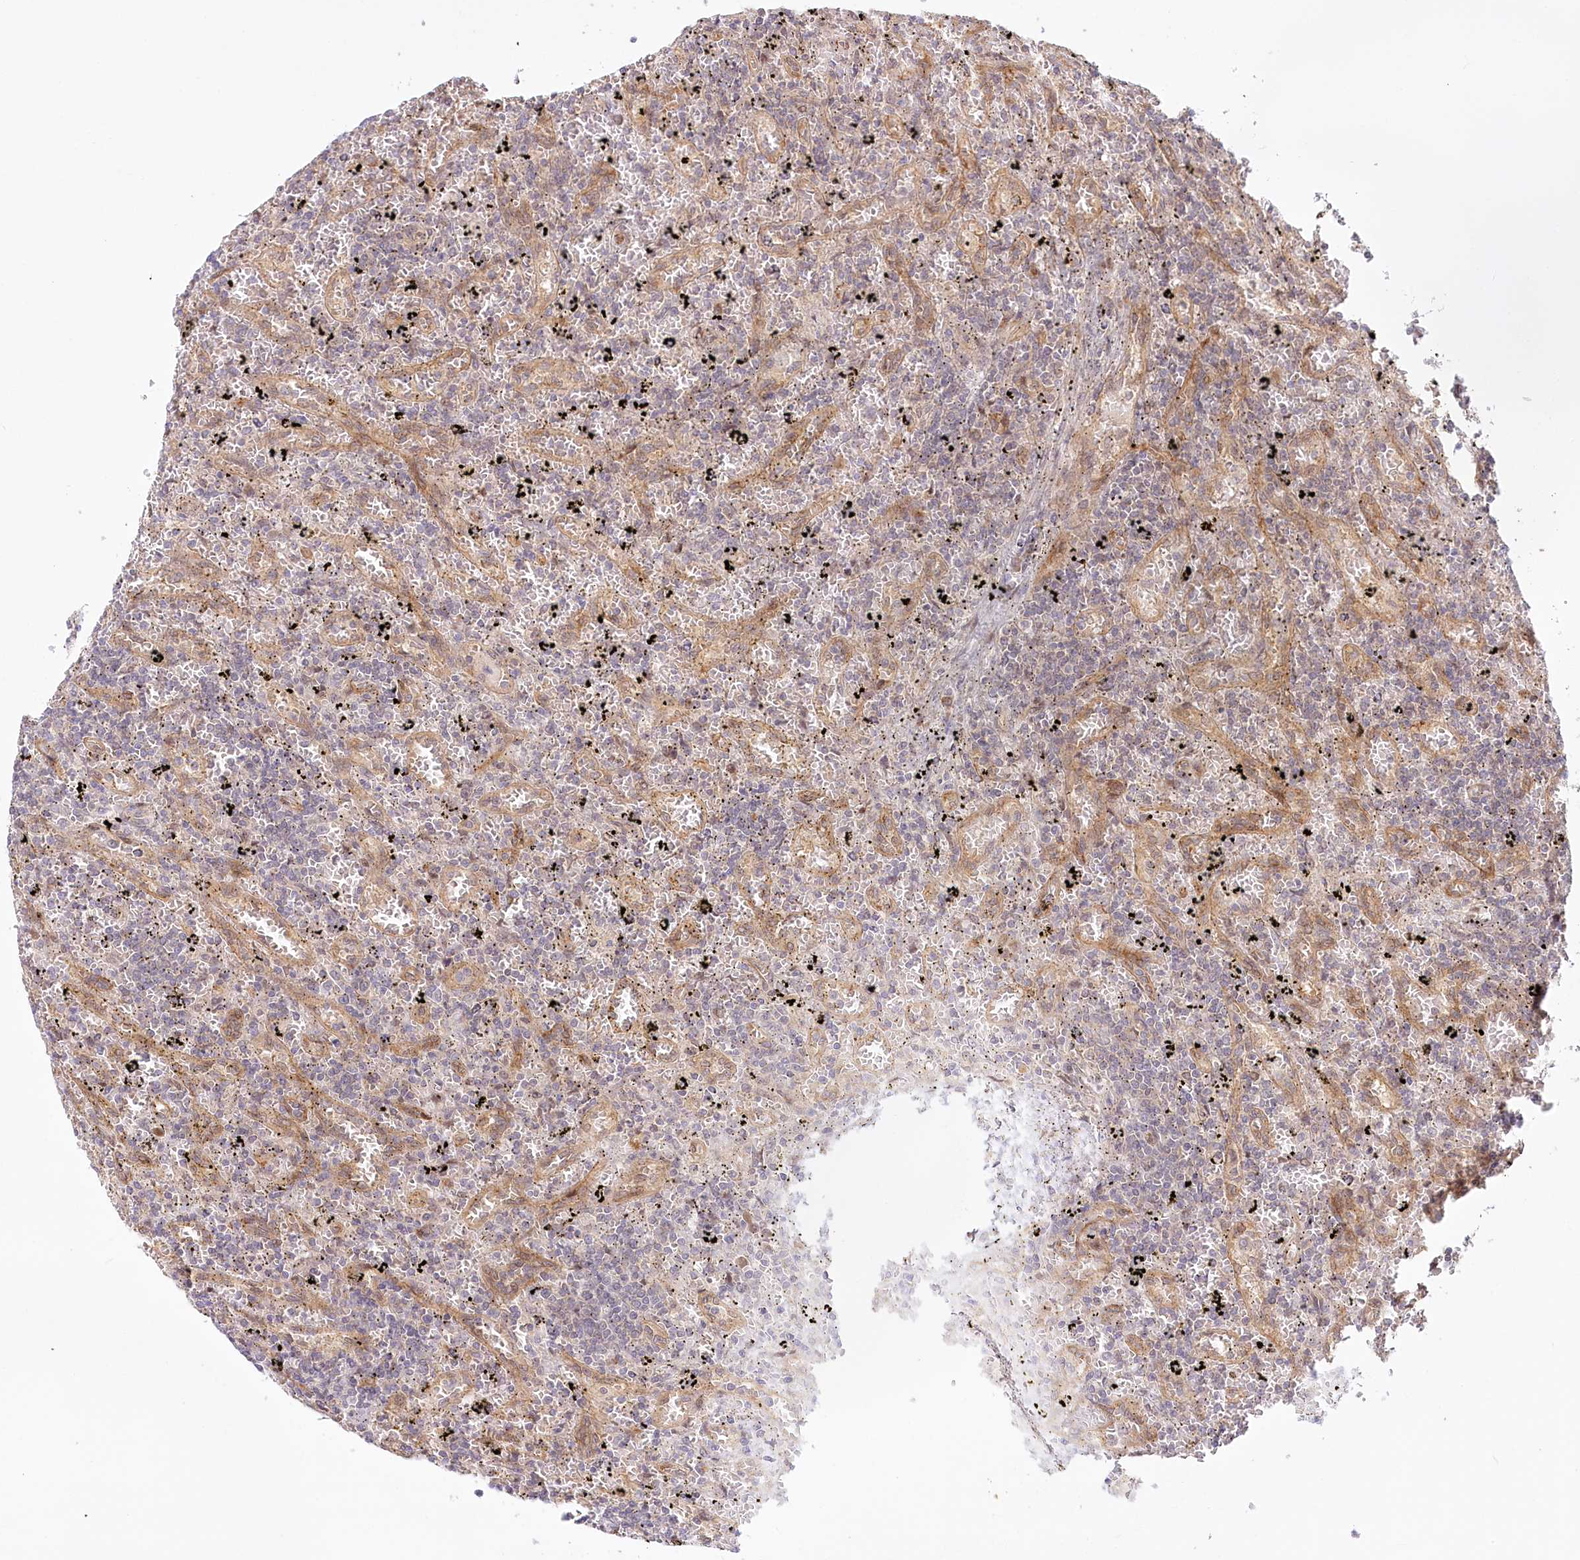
{"staining": {"intensity": "negative", "quantity": "none", "location": "none"}, "tissue": "lymphoma", "cell_type": "Tumor cells", "image_type": "cancer", "snomed": [{"axis": "morphology", "description": "Malignant lymphoma, non-Hodgkin's type, Low grade"}, {"axis": "topography", "description": "Spleen"}], "caption": "Tumor cells are negative for protein expression in human lymphoma.", "gene": "CEP70", "patient": {"sex": "male", "age": 76}}